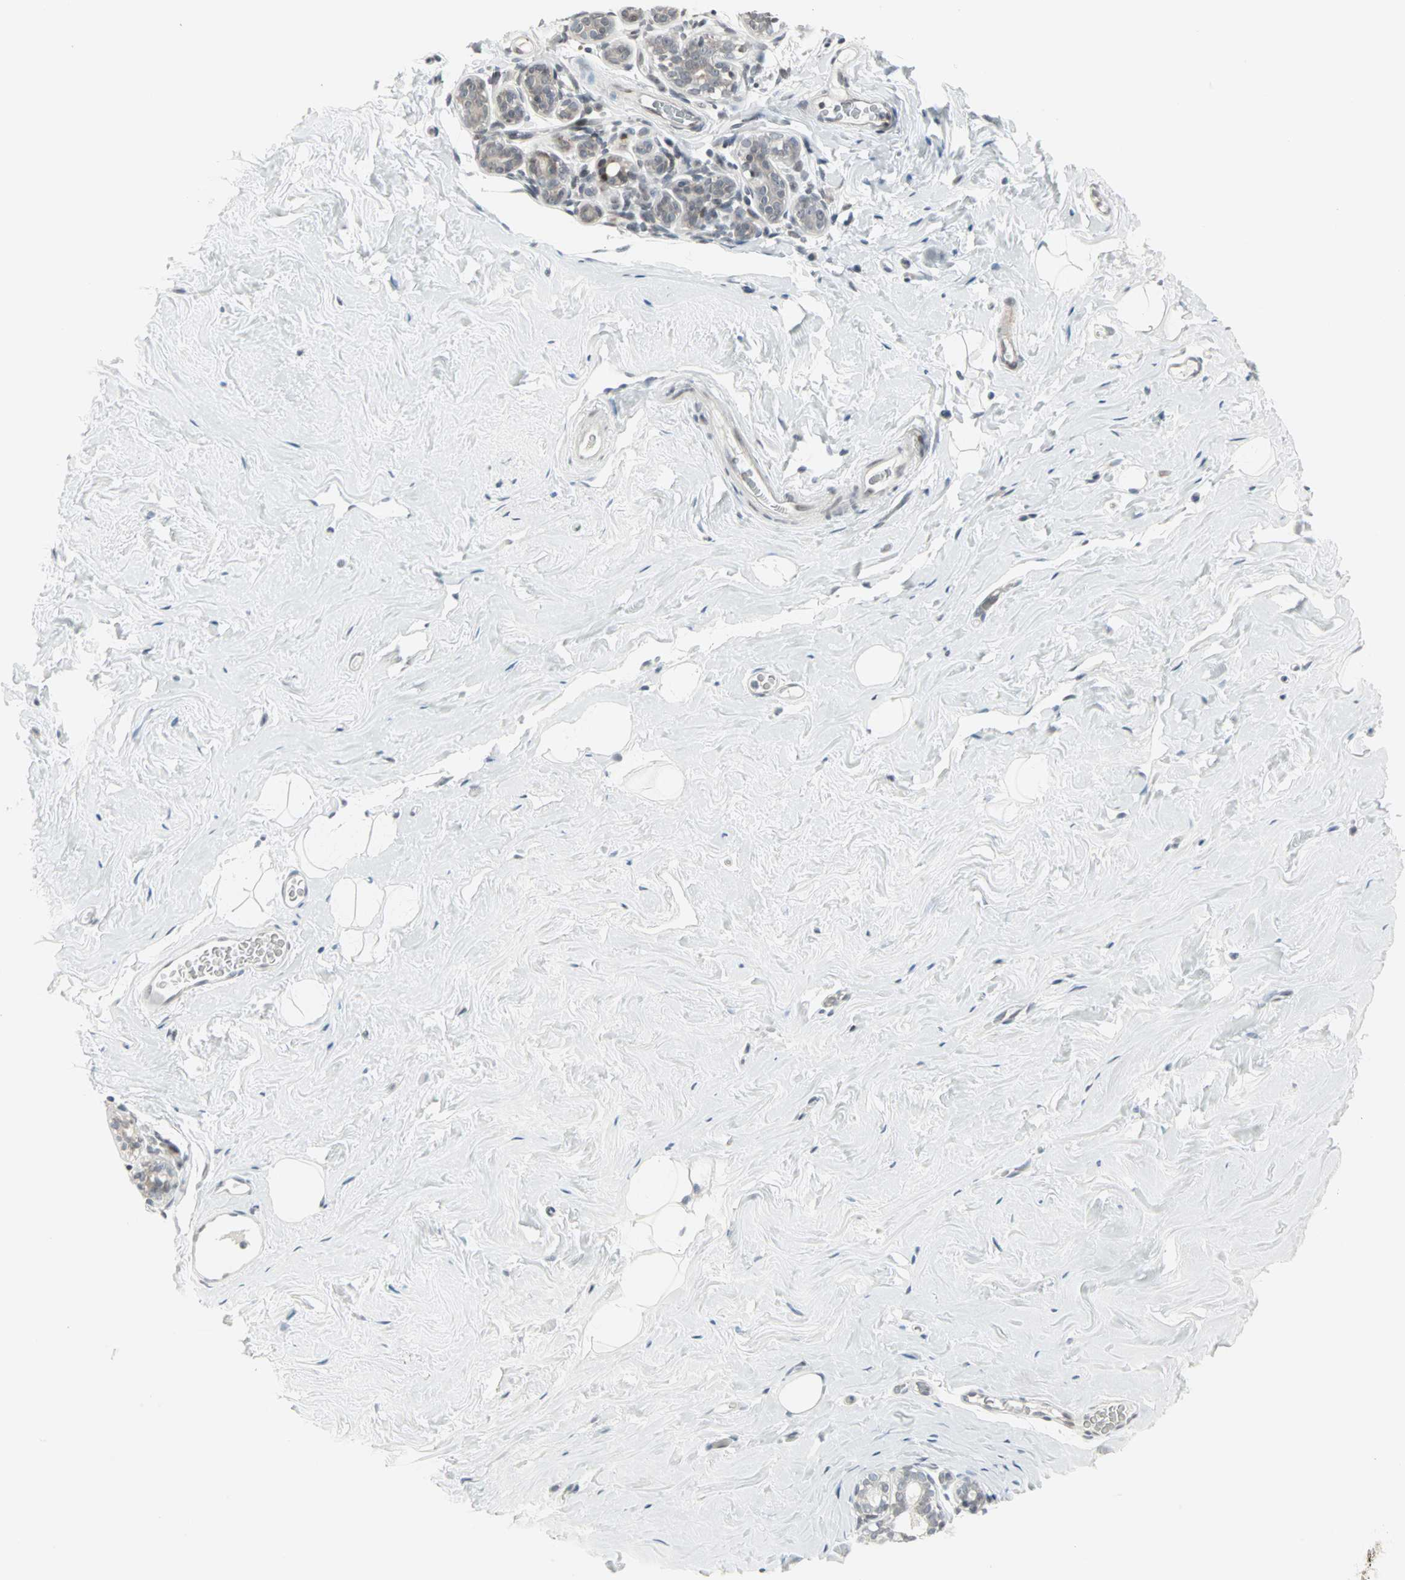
{"staining": {"intensity": "negative", "quantity": "none", "location": "none"}, "tissue": "breast", "cell_type": "Adipocytes", "image_type": "normal", "snomed": [{"axis": "morphology", "description": "Normal tissue, NOS"}, {"axis": "topography", "description": "Breast"}], "caption": "Photomicrograph shows no protein positivity in adipocytes of normal breast. (Stains: DAB IHC with hematoxylin counter stain, Microscopy: brightfield microscopy at high magnification).", "gene": "CBLC", "patient": {"sex": "female", "age": 75}}